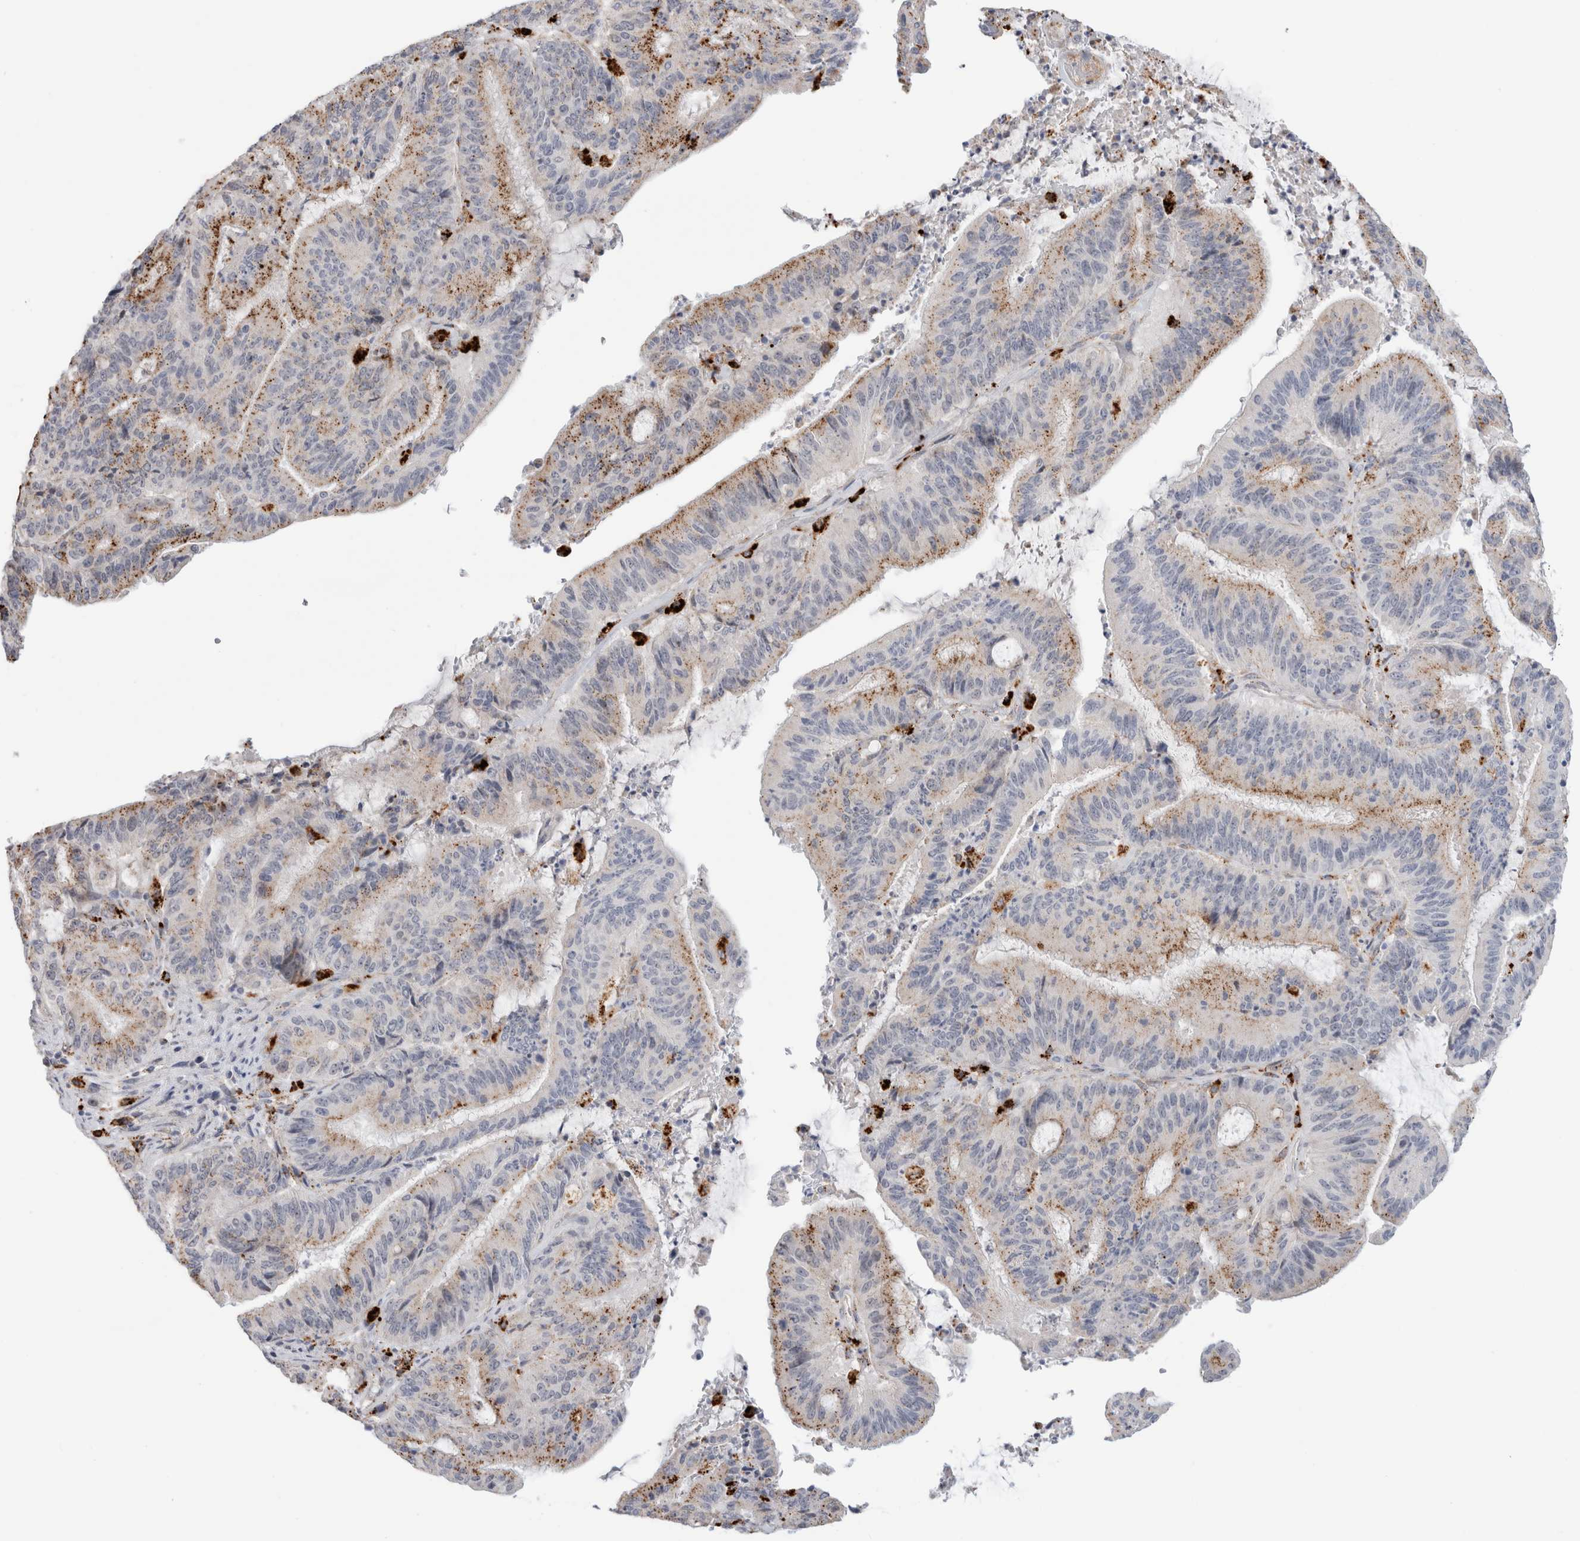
{"staining": {"intensity": "moderate", "quantity": "25%-75%", "location": "cytoplasmic/membranous"}, "tissue": "liver cancer", "cell_type": "Tumor cells", "image_type": "cancer", "snomed": [{"axis": "morphology", "description": "Normal tissue, NOS"}, {"axis": "morphology", "description": "Cholangiocarcinoma"}, {"axis": "topography", "description": "Liver"}, {"axis": "topography", "description": "Peripheral nerve tissue"}], "caption": "Liver cholangiocarcinoma tissue exhibits moderate cytoplasmic/membranous expression in about 25%-75% of tumor cells", "gene": "ANKMY1", "patient": {"sex": "female", "age": 73}}